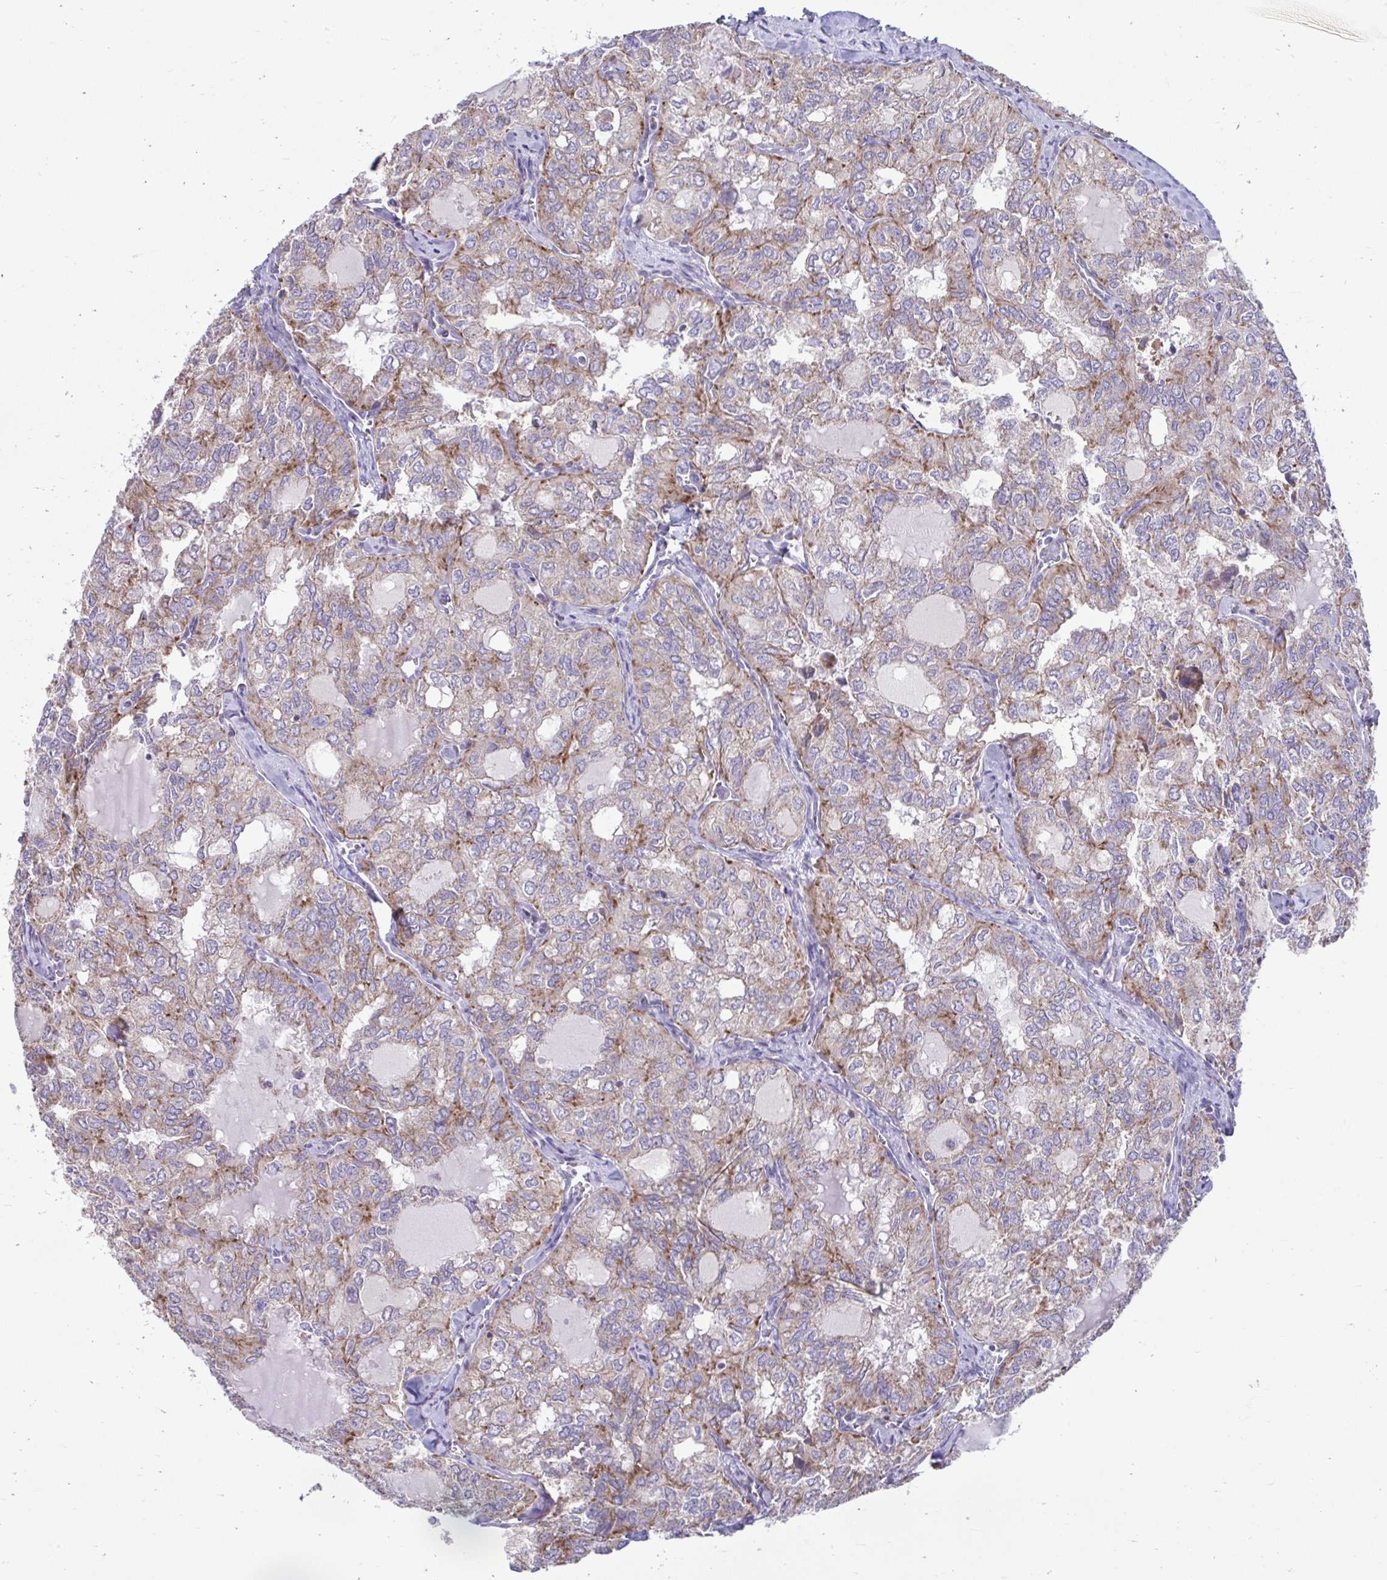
{"staining": {"intensity": "moderate", "quantity": "<25%", "location": "cytoplasmic/membranous"}, "tissue": "thyroid cancer", "cell_type": "Tumor cells", "image_type": "cancer", "snomed": [{"axis": "morphology", "description": "Follicular adenoma carcinoma, NOS"}, {"axis": "topography", "description": "Thyroid gland"}], "caption": "Immunohistochemical staining of human follicular adenoma carcinoma (thyroid) shows low levels of moderate cytoplasmic/membranous protein staining in approximately <25% of tumor cells.", "gene": "LINGO4", "patient": {"sex": "male", "age": 75}}